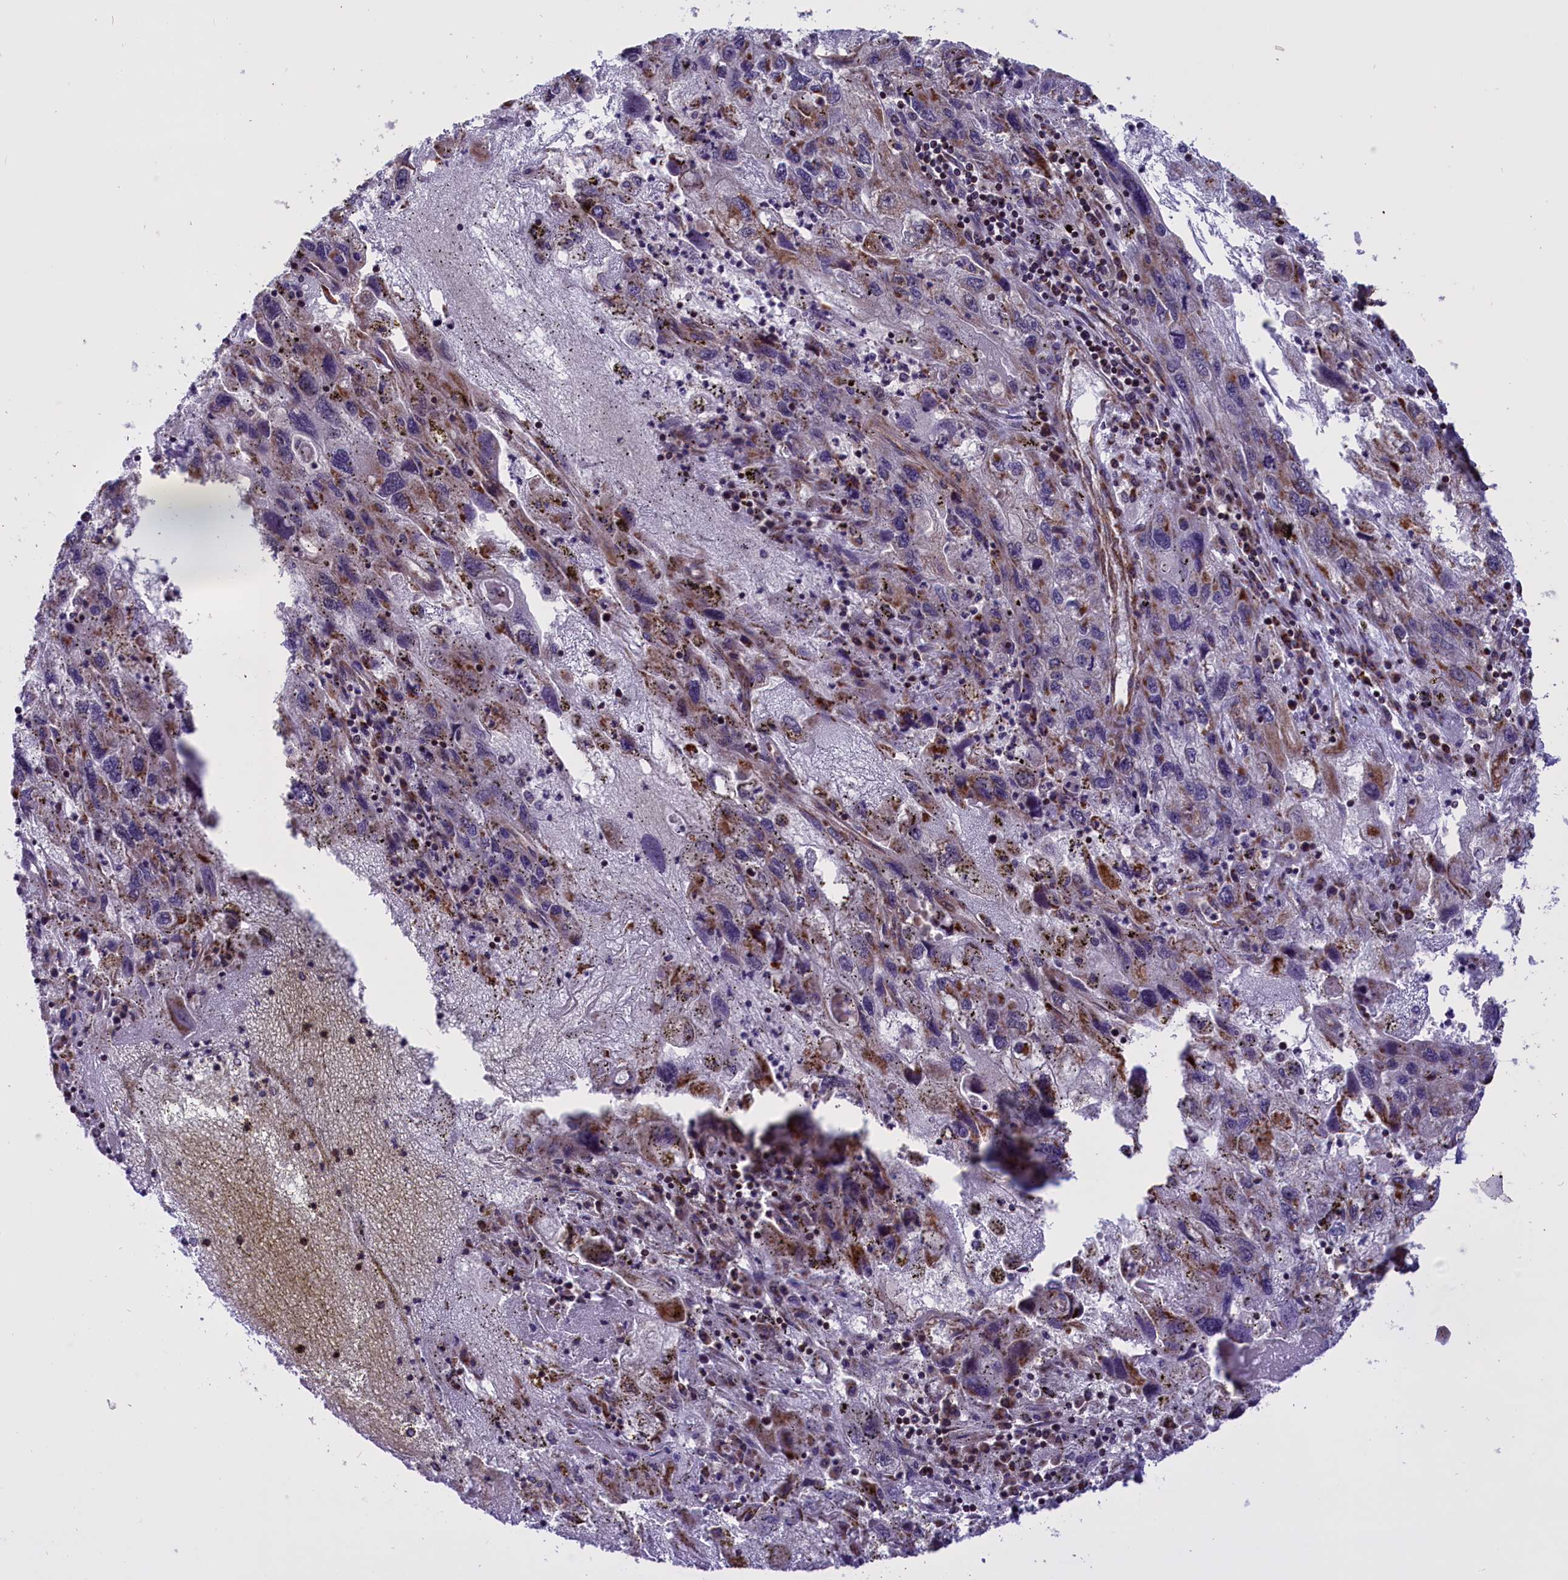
{"staining": {"intensity": "weak", "quantity": "<25%", "location": "cytoplasmic/membranous"}, "tissue": "endometrial cancer", "cell_type": "Tumor cells", "image_type": "cancer", "snomed": [{"axis": "morphology", "description": "Adenocarcinoma, NOS"}, {"axis": "topography", "description": "Endometrium"}], "caption": "A high-resolution image shows IHC staining of adenocarcinoma (endometrial), which shows no significant expression in tumor cells.", "gene": "NDUFS5", "patient": {"sex": "female", "age": 49}}